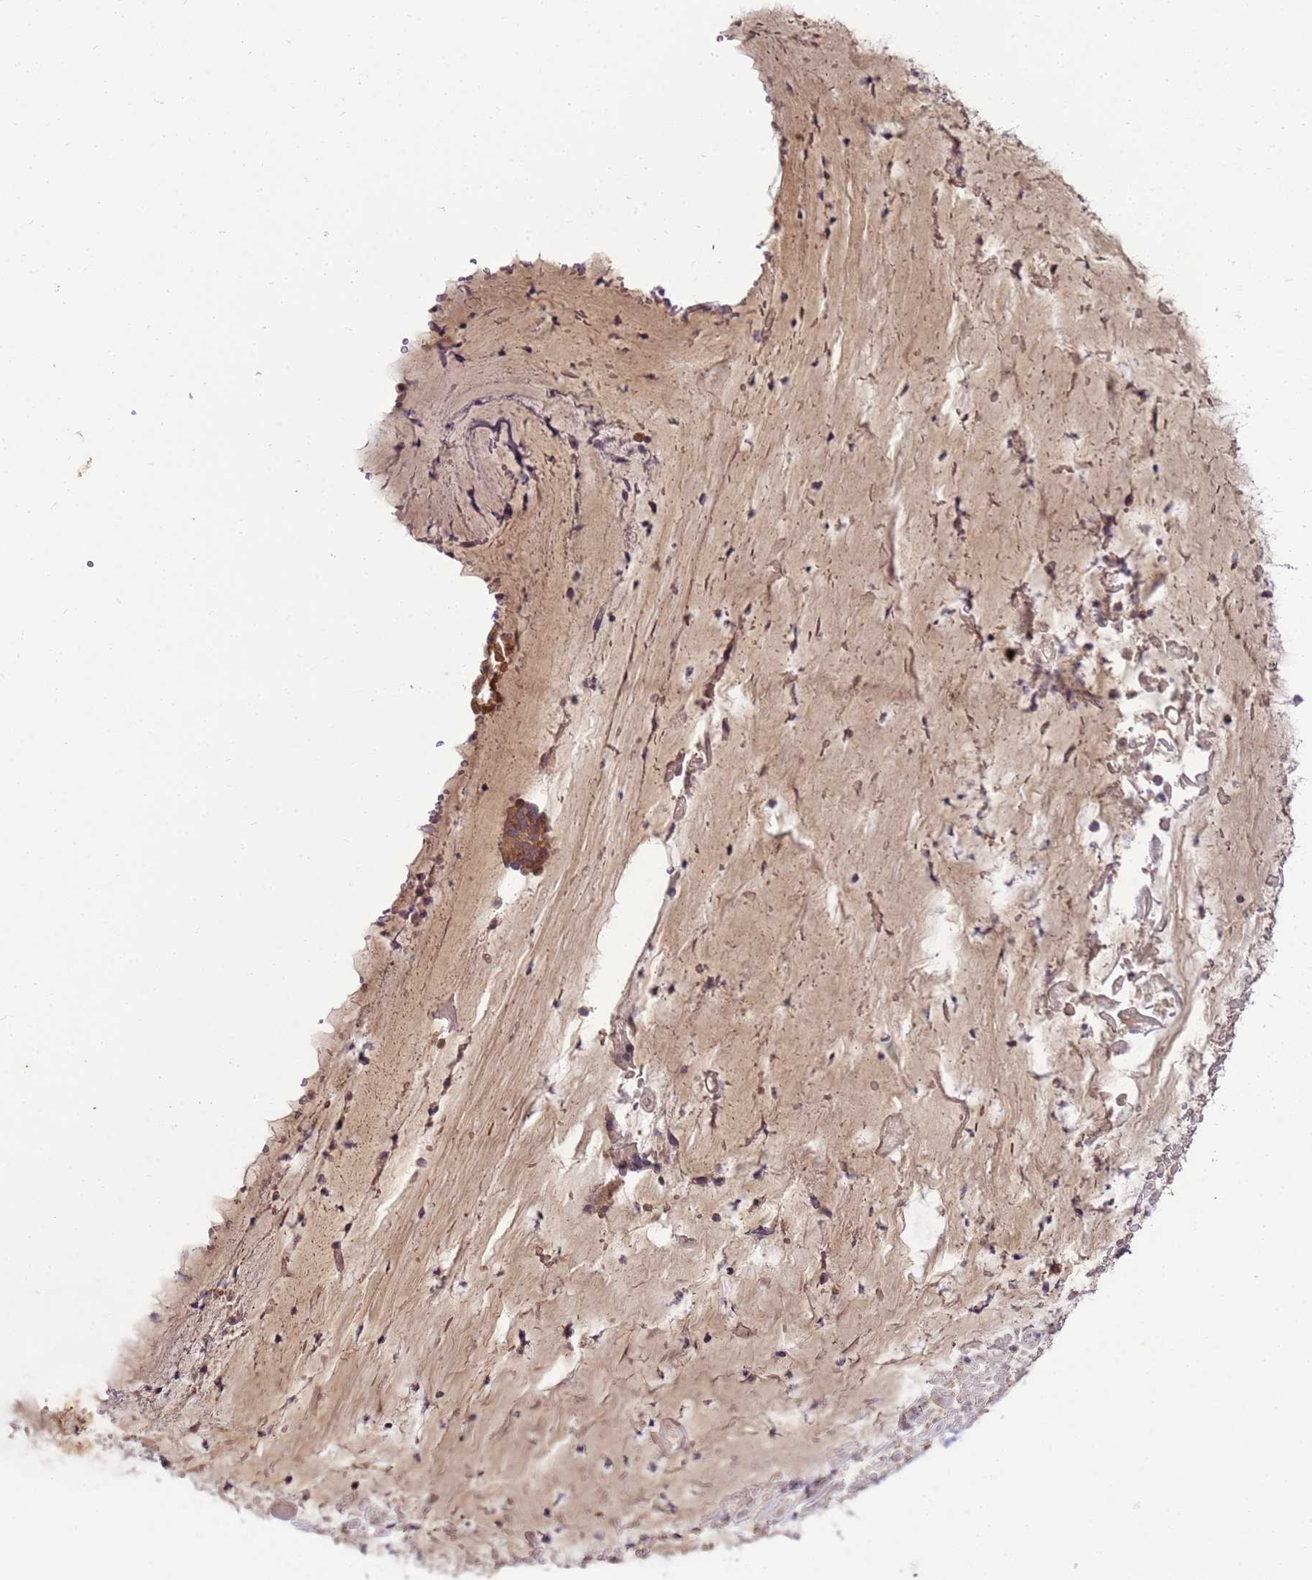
{"staining": {"intensity": "weak", "quantity": ">75%", "location": "cytoplasmic/membranous"}, "tissue": "adipose tissue", "cell_type": "Adipocytes", "image_type": "normal", "snomed": [{"axis": "morphology", "description": "Normal tissue, NOS"}, {"axis": "topography", "description": "Lymph node"}, {"axis": "topography", "description": "Cartilage tissue"}, {"axis": "topography", "description": "Bronchus"}], "caption": "An image of adipose tissue stained for a protein displays weak cytoplasmic/membranous brown staining in adipocytes. (Stains: DAB in brown, nuclei in blue, Microscopy: brightfield microscopy at high magnification).", "gene": "ANKRD17", "patient": {"sex": "male", "age": 63}}